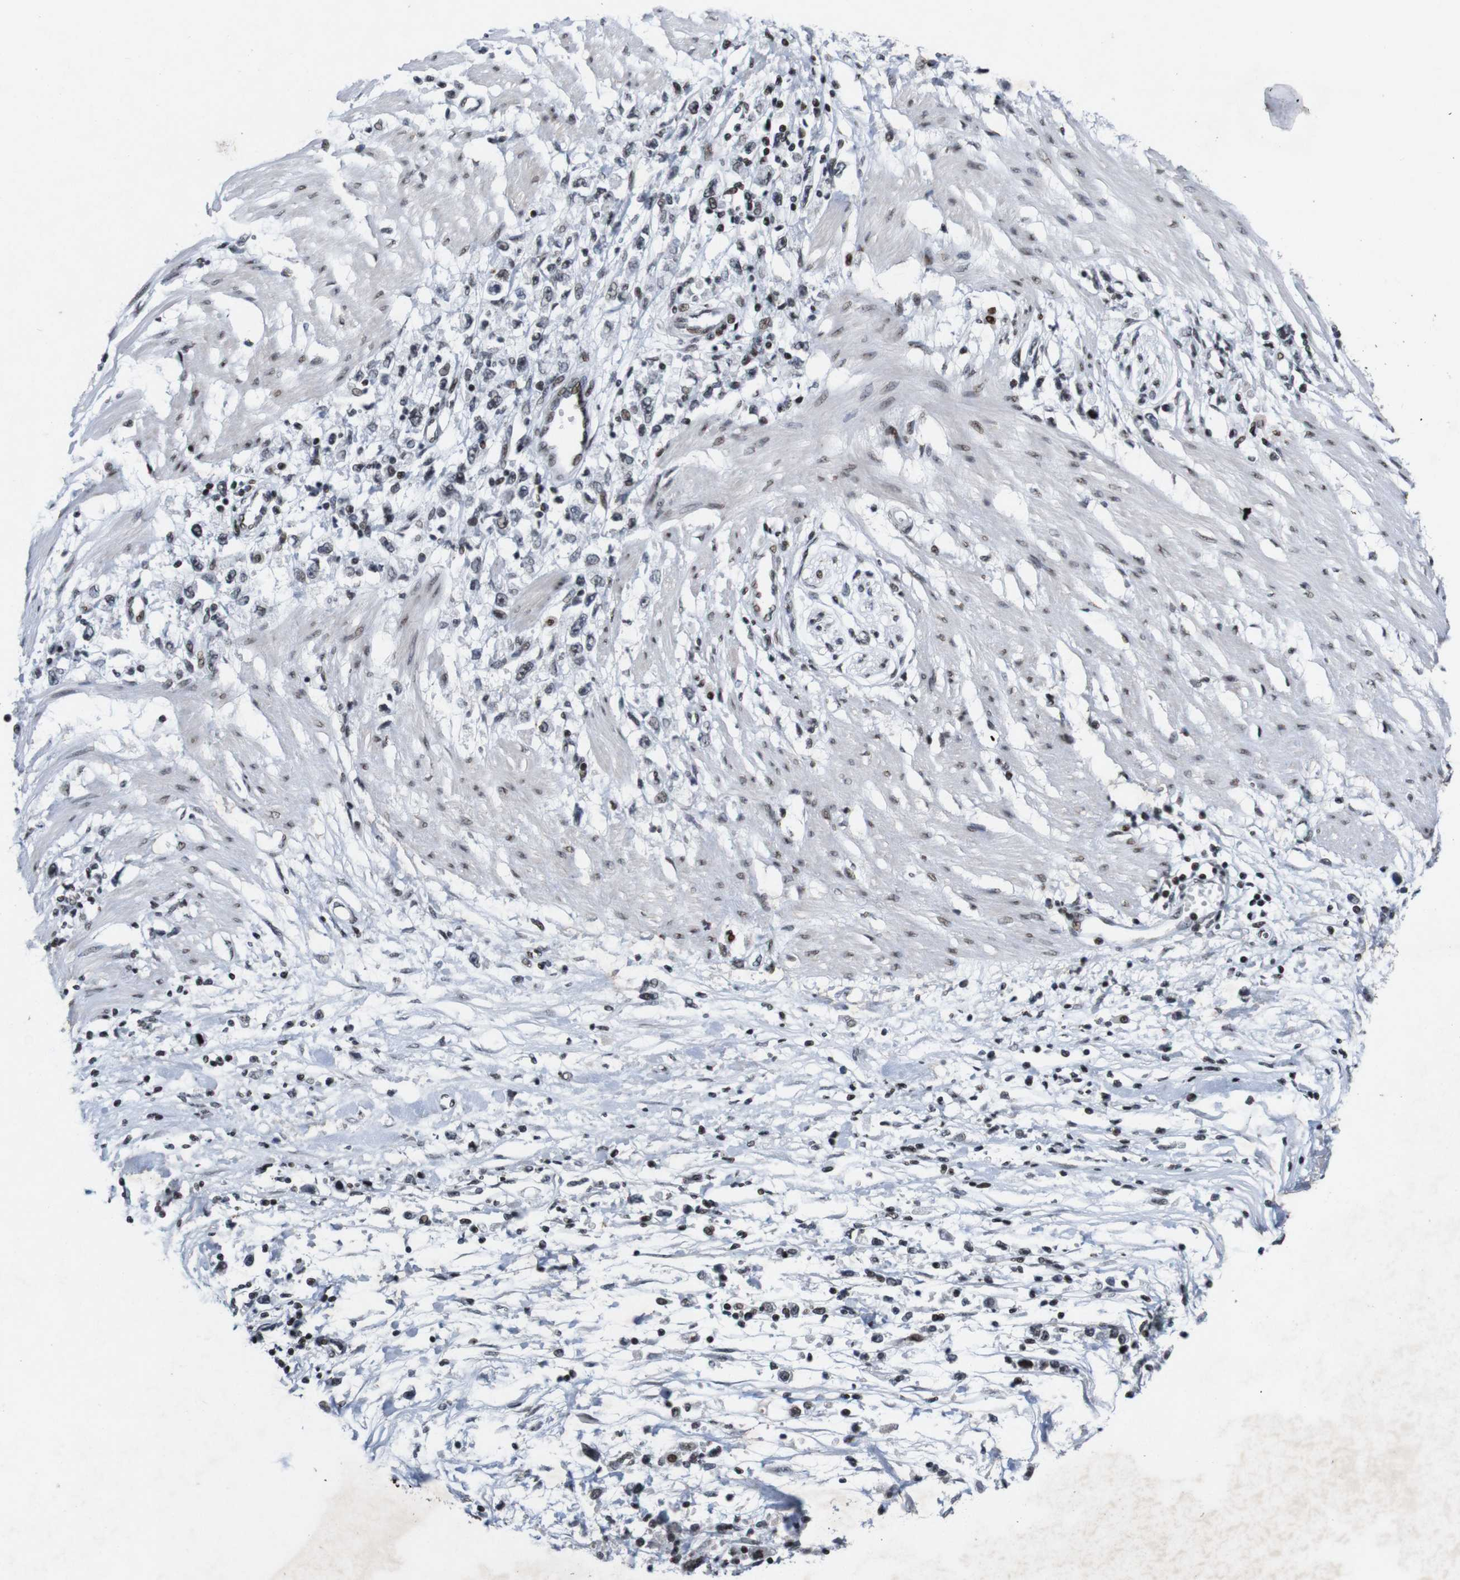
{"staining": {"intensity": "weak", "quantity": "25%-75%", "location": "nuclear"}, "tissue": "stomach cancer", "cell_type": "Tumor cells", "image_type": "cancer", "snomed": [{"axis": "morphology", "description": "Adenocarcinoma, NOS"}, {"axis": "topography", "description": "Stomach"}], "caption": "Tumor cells demonstrate low levels of weak nuclear staining in about 25%-75% of cells in human stomach adenocarcinoma.", "gene": "MAGEH1", "patient": {"sex": "female", "age": 59}}